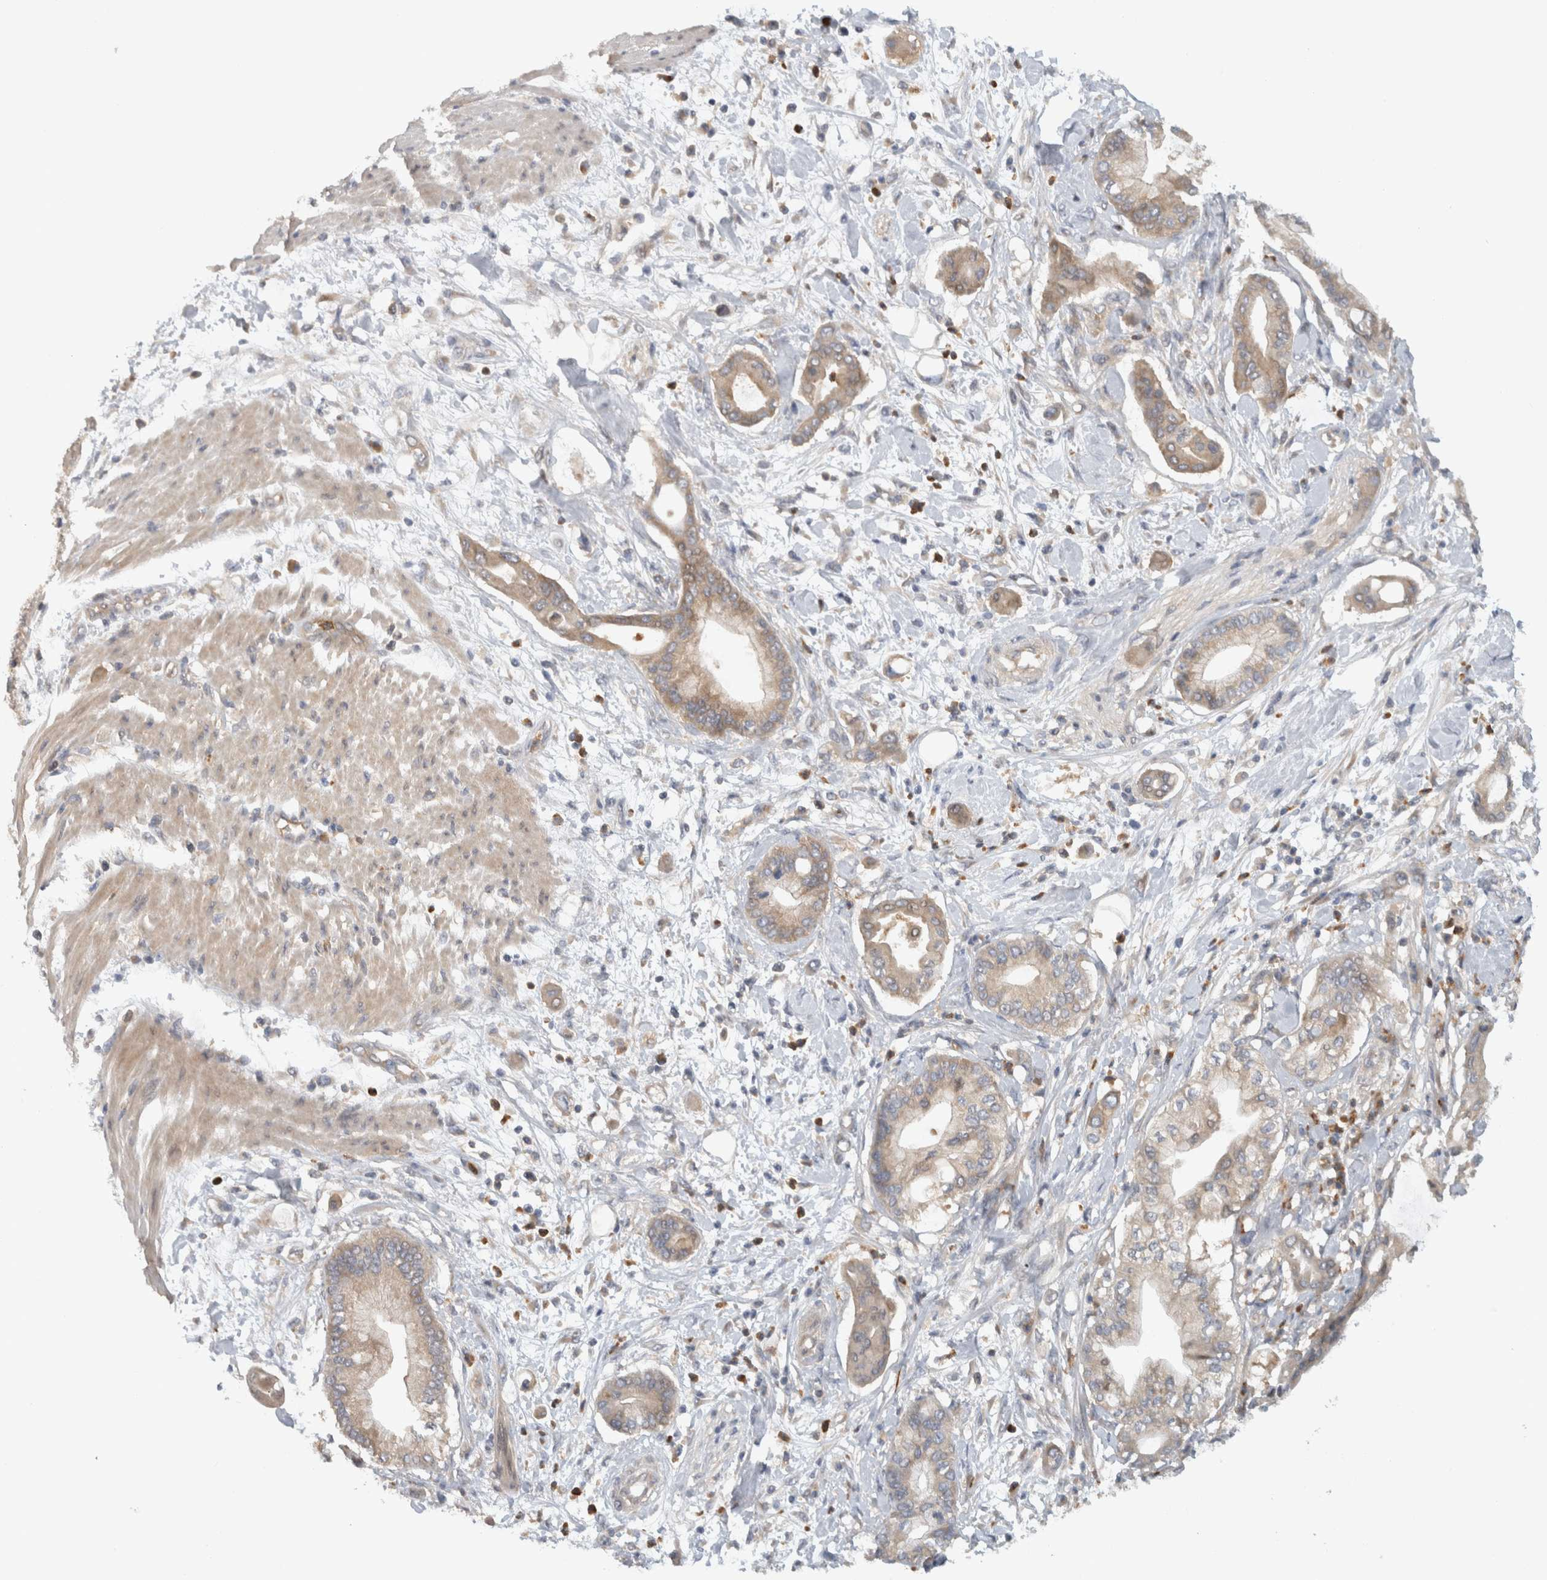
{"staining": {"intensity": "moderate", "quantity": ">75%", "location": "cytoplasmic/membranous"}, "tissue": "pancreatic cancer", "cell_type": "Tumor cells", "image_type": "cancer", "snomed": [{"axis": "morphology", "description": "Adenocarcinoma, NOS"}, {"axis": "morphology", "description": "Adenocarcinoma, metastatic, NOS"}, {"axis": "topography", "description": "Lymph node"}, {"axis": "topography", "description": "Pancreas"}, {"axis": "topography", "description": "Duodenum"}], "caption": "Tumor cells exhibit moderate cytoplasmic/membranous positivity in about >75% of cells in pancreatic adenocarcinoma.", "gene": "VEPH1", "patient": {"sex": "female", "age": 64}}